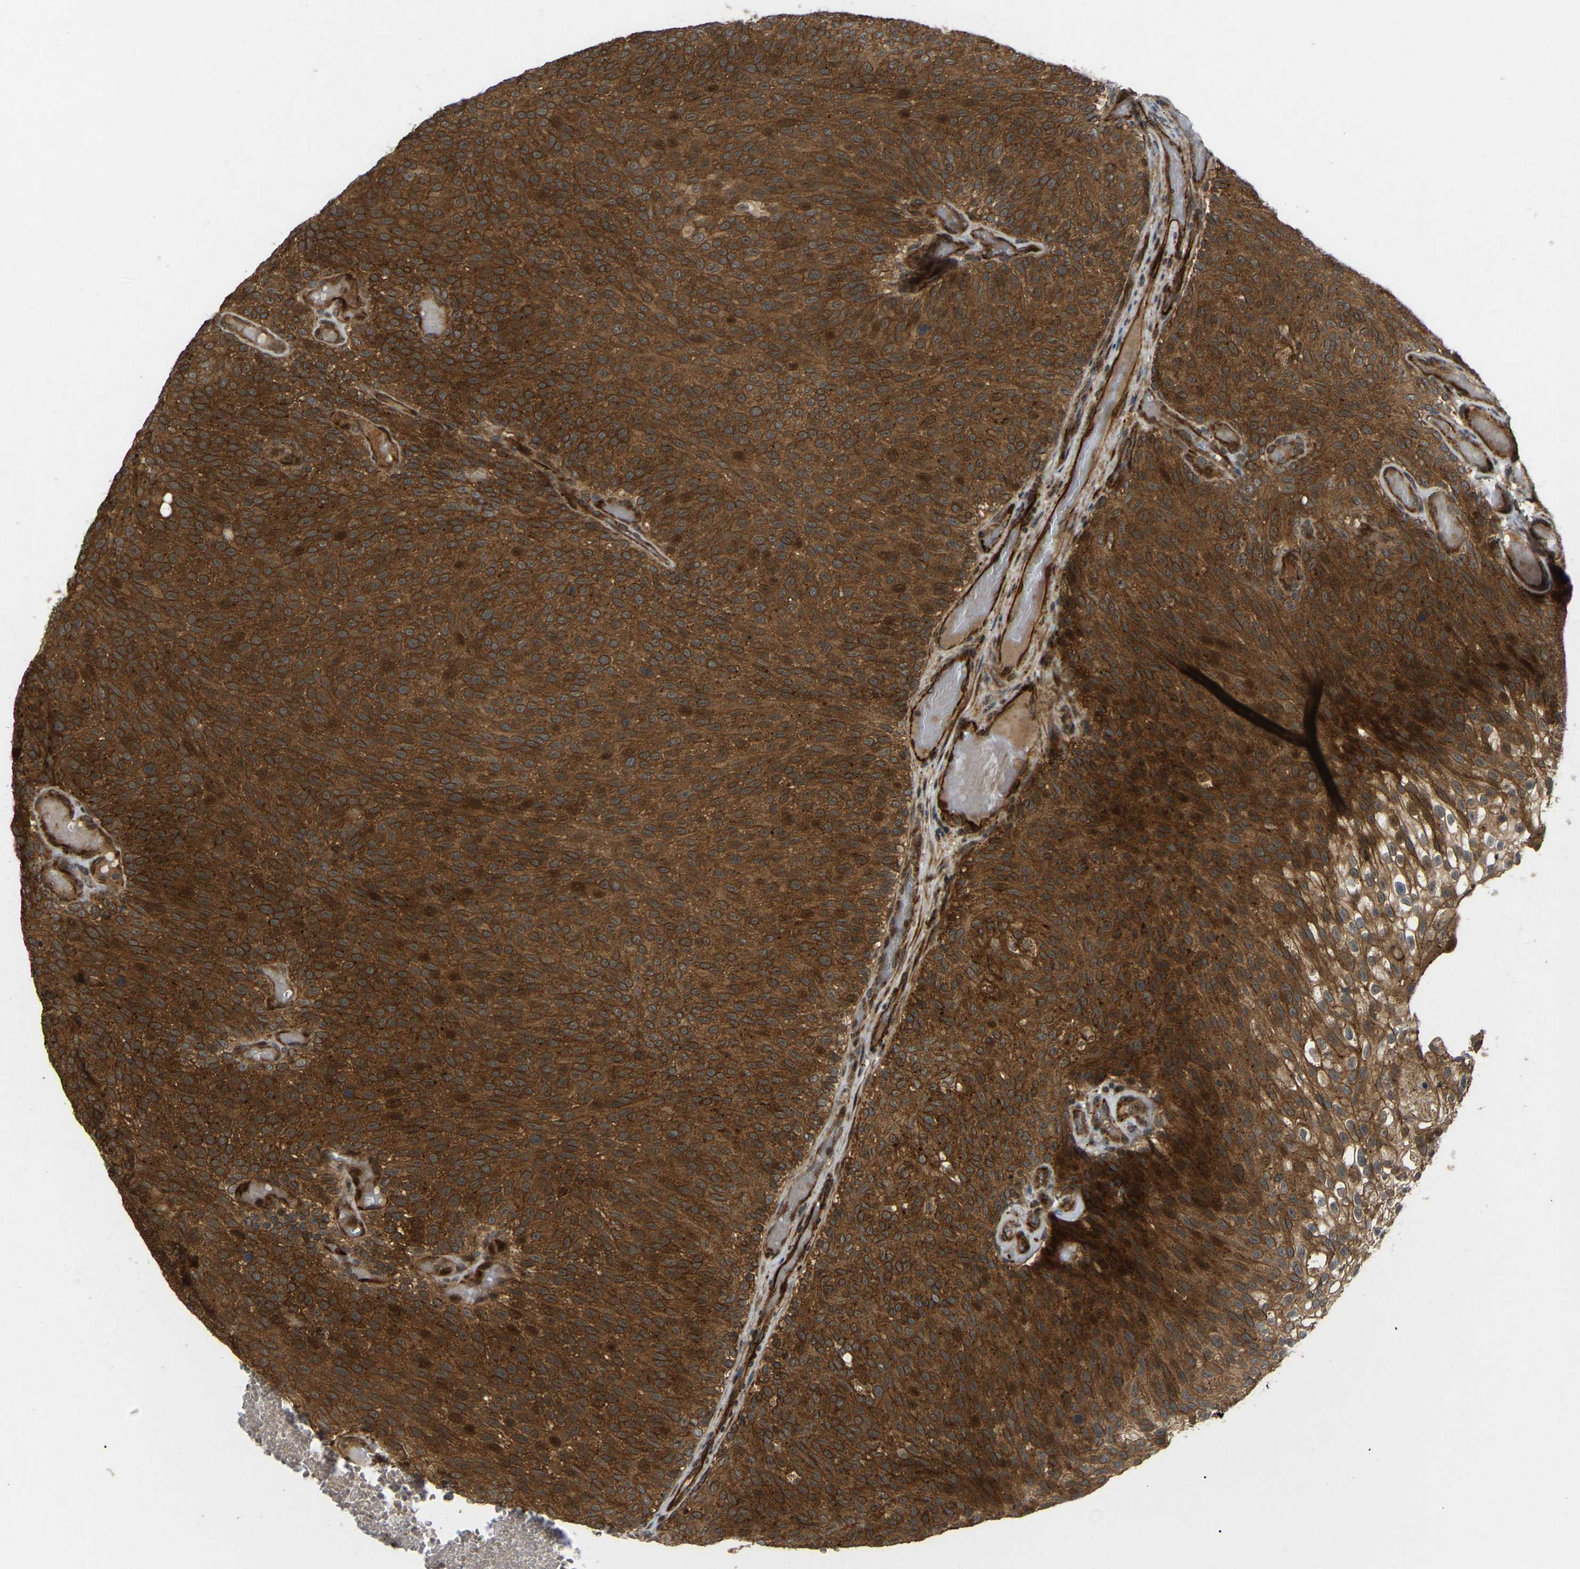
{"staining": {"intensity": "strong", "quantity": ">75%", "location": "cytoplasmic/membranous,nuclear"}, "tissue": "urothelial cancer", "cell_type": "Tumor cells", "image_type": "cancer", "snomed": [{"axis": "morphology", "description": "Urothelial carcinoma, Low grade"}, {"axis": "topography", "description": "Urinary bladder"}], "caption": "This is a micrograph of immunohistochemistry (IHC) staining of urothelial cancer, which shows strong expression in the cytoplasmic/membranous and nuclear of tumor cells.", "gene": "KIAA1549", "patient": {"sex": "male", "age": 78}}